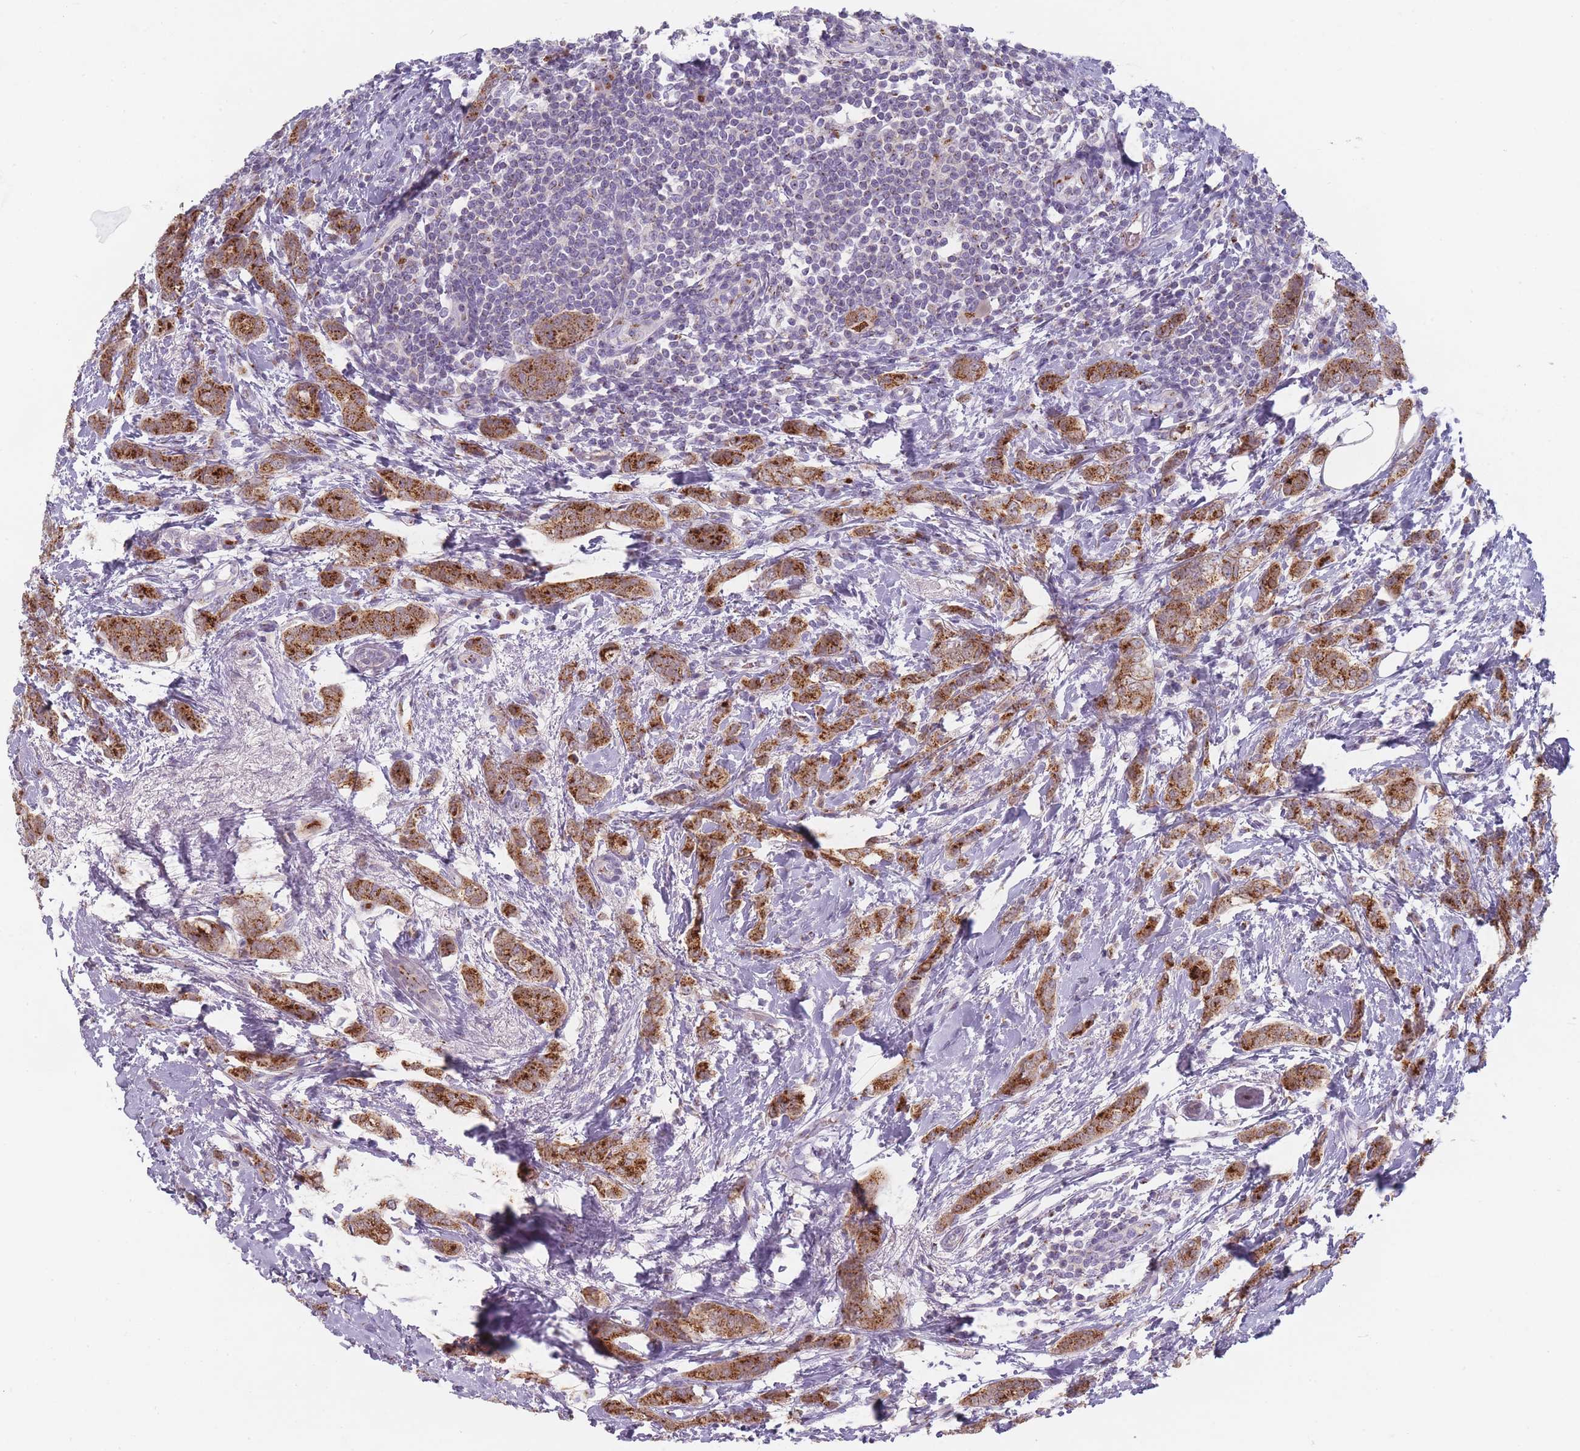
{"staining": {"intensity": "strong", "quantity": ">75%", "location": "cytoplasmic/membranous"}, "tissue": "breast cancer", "cell_type": "Tumor cells", "image_type": "cancer", "snomed": [{"axis": "morphology", "description": "Duct carcinoma"}, {"axis": "topography", "description": "Breast"}], "caption": "A high amount of strong cytoplasmic/membranous positivity is appreciated in approximately >75% of tumor cells in breast cancer (infiltrating ductal carcinoma) tissue. The staining was performed using DAB (3,3'-diaminobenzidine) to visualize the protein expression in brown, while the nuclei were stained in blue with hematoxylin (Magnification: 20x).", "gene": "MAN1B1", "patient": {"sex": "female", "age": 72}}